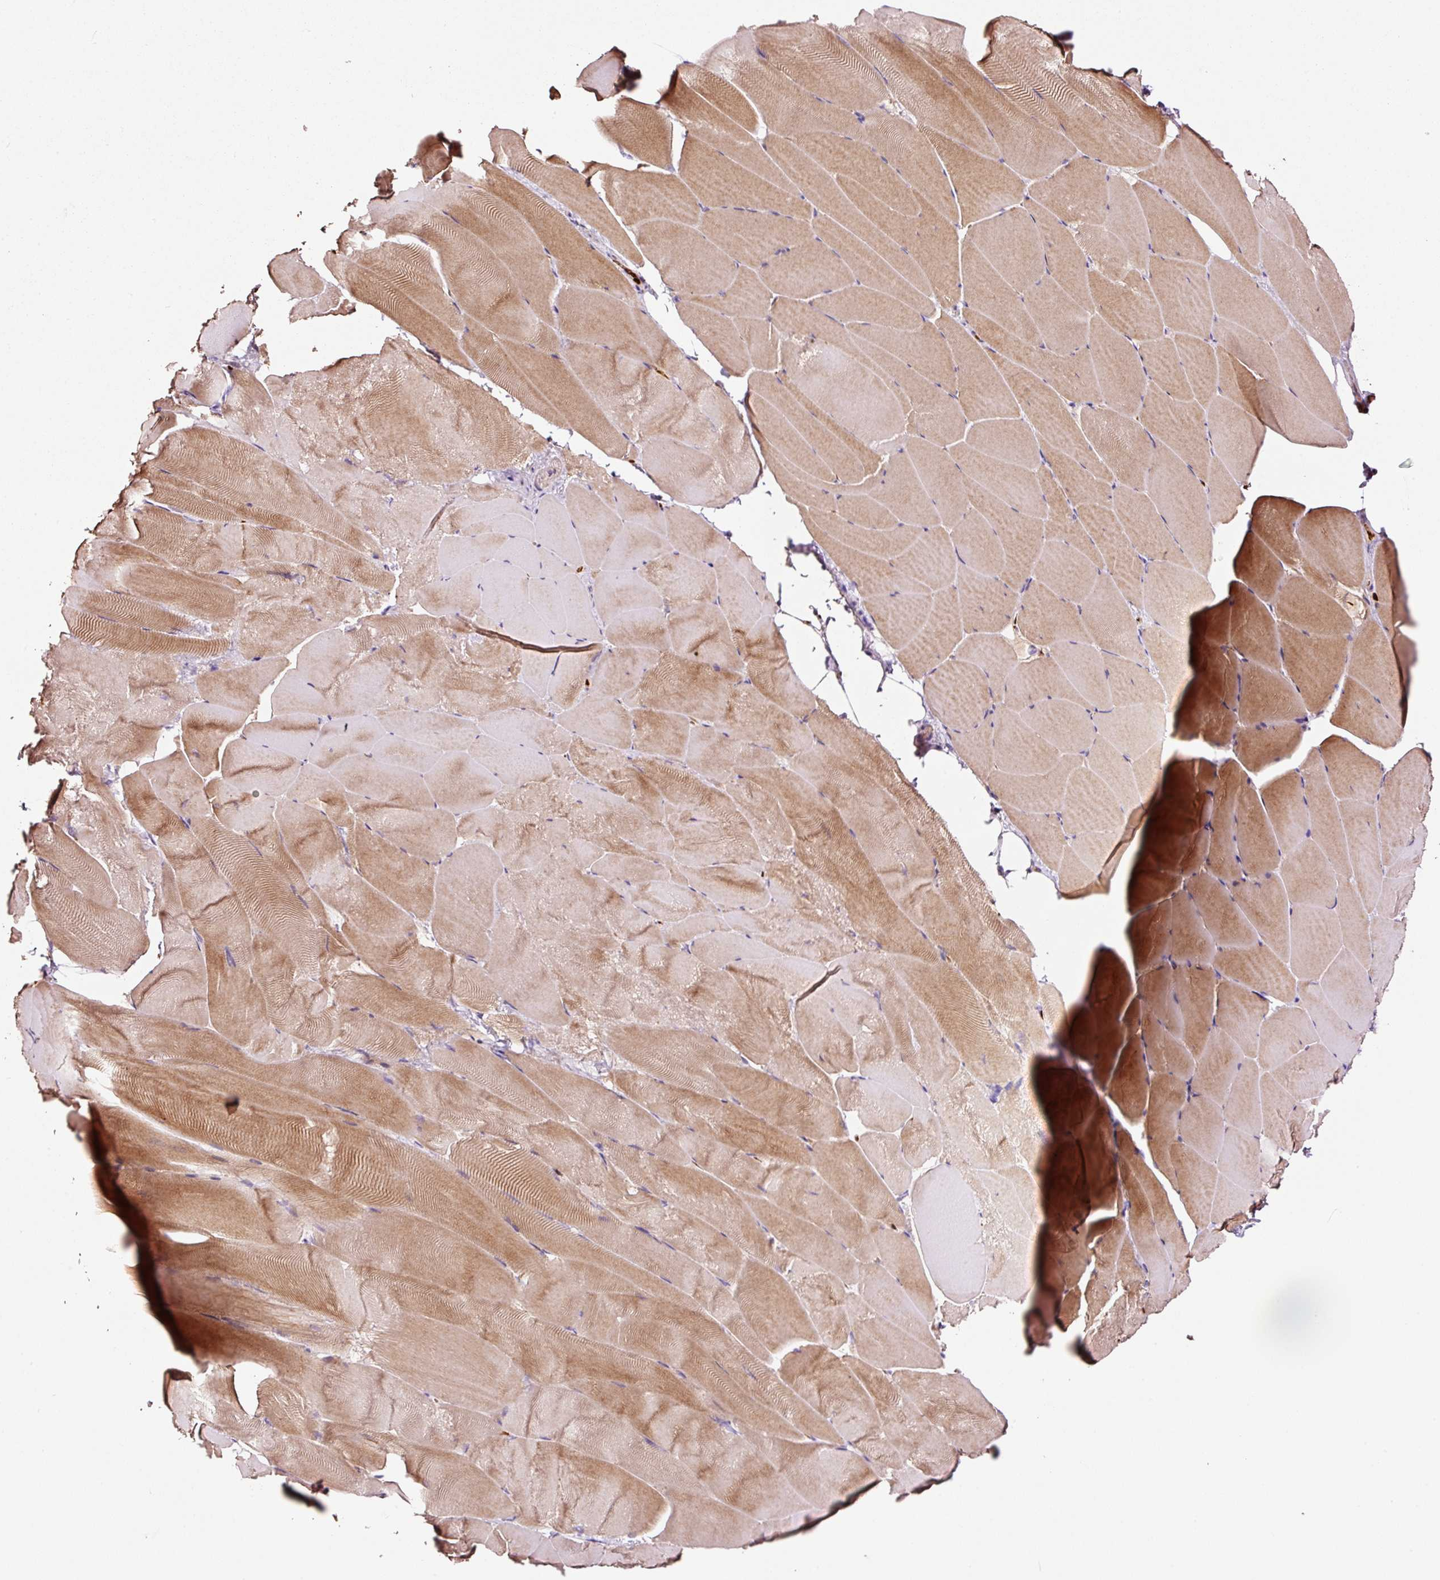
{"staining": {"intensity": "moderate", "quantity": "25%-75%", "location": "cytoplasmic/membranous"}, "tissue": "skeletal muscle", "cell_type": "Myocytes", "image_type": "normal", "snomed": [{"axis": "morphology", "description": "Normal tissue, NOS"}, {"axis": "topography", "description": "Skeletal muscle"}], "caption": "IHC image of unremarkable skeletal muscle: skeletal muscle stained using IHC exhibits medium levels of moderate protein expression localized specifically in the cytoplasmic/membranous of myocytes, appearing as a cytoplasmic/membranous brown color.", "gene": "PGLYRP2", "patient": {"sex": "female", "age": 64}}